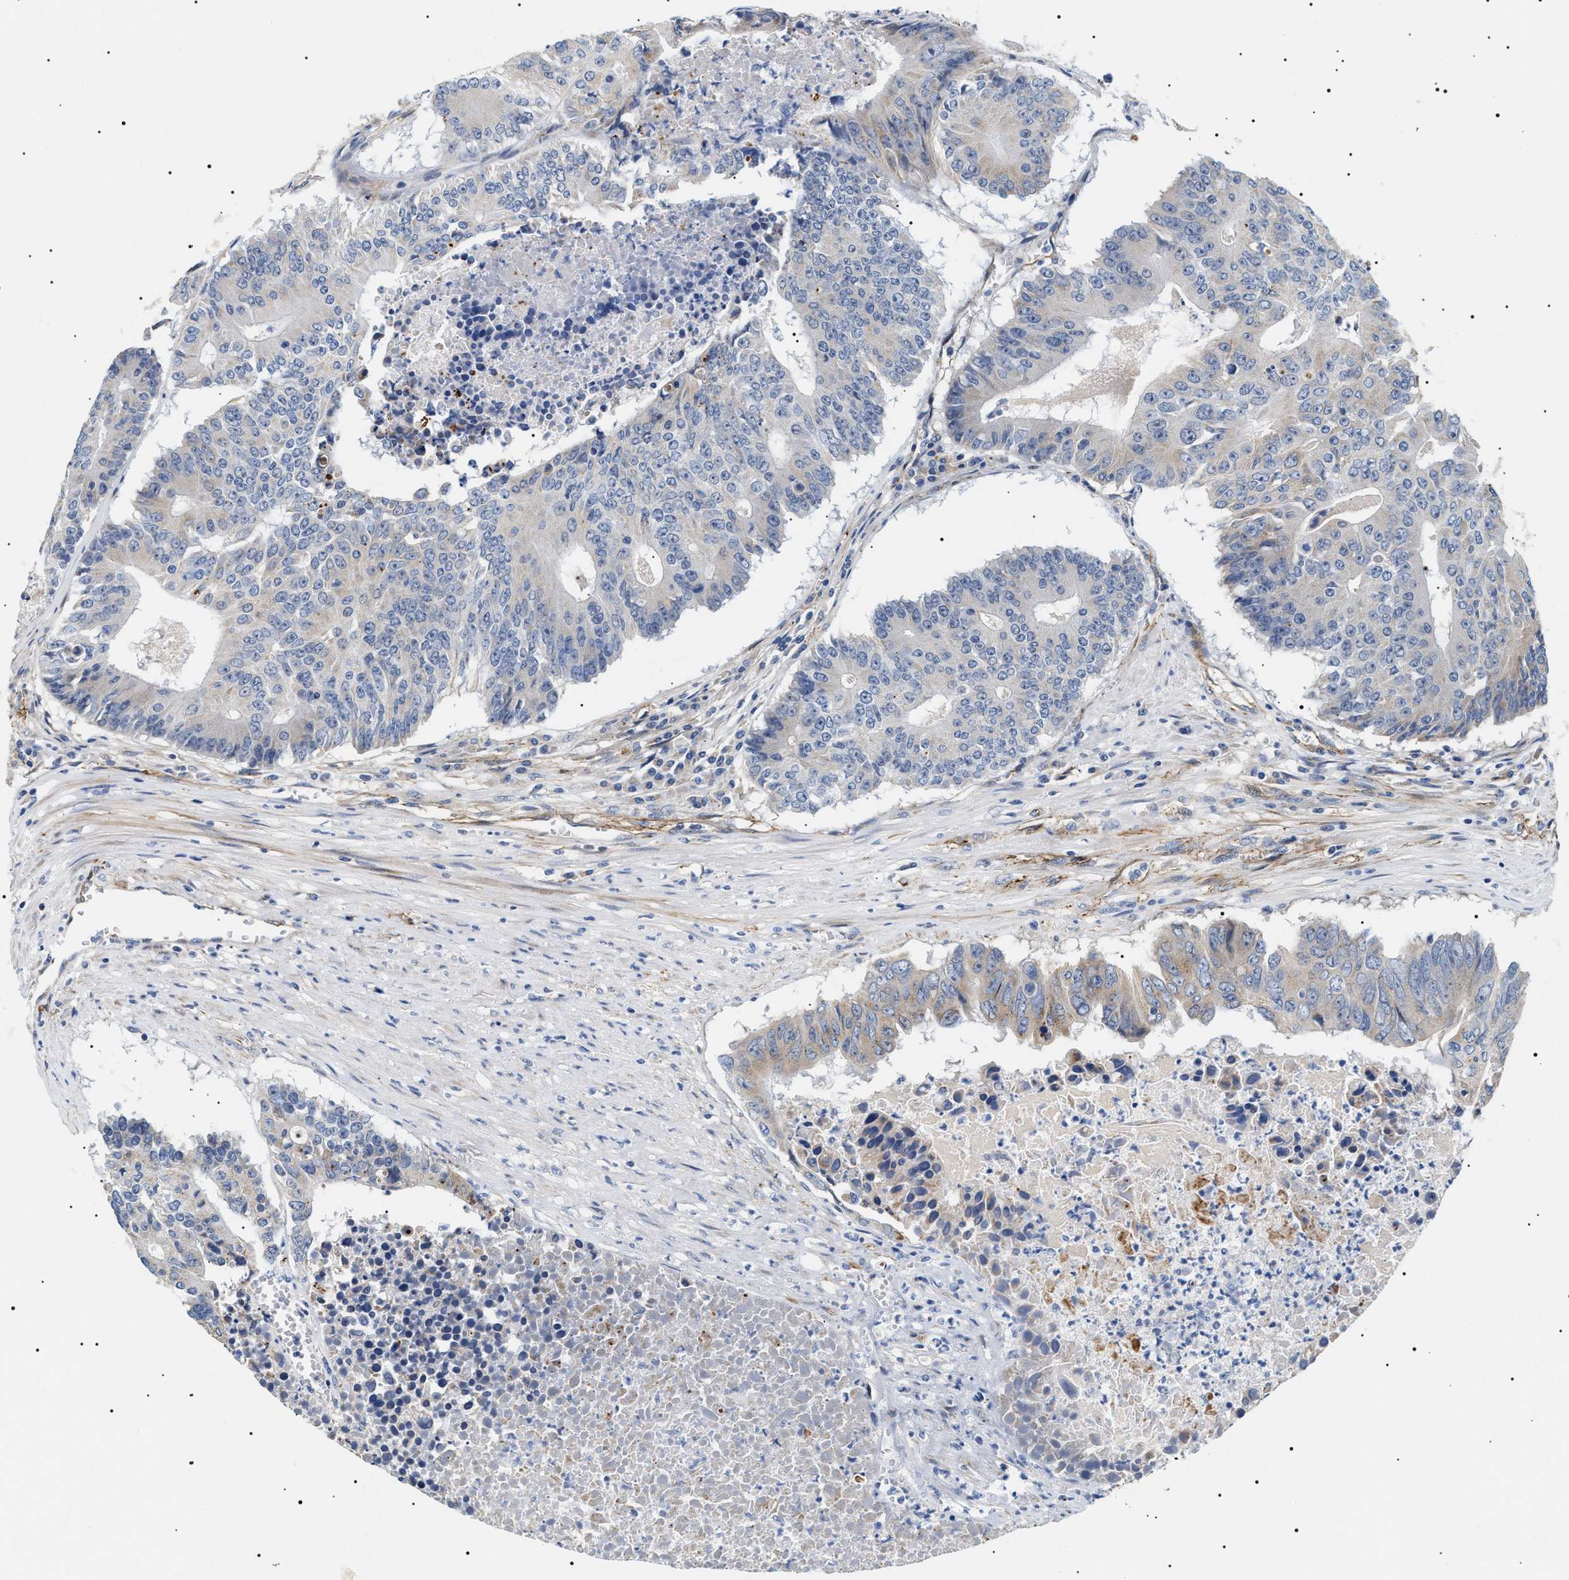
{"staining": {"intensity": "weak", "quantity": "<25%", "location": "cytoplasmic/membranous"}, "tissue": "colorectal cancer", "cell_type": "Tumor cells", "image_type": "cancer", "snomed": [{"axis": "morphology", "description": "Adenocarcinoma, NOS"}, {"axis": "topography", "description": "Colon"}], "caption": "A micrograph of colorectal adenocarcinoma stained for a protein reveals no brown staining in tumor cells.", "gene": "TMEM222", "patient": {"sex": "male", "age": 87}}